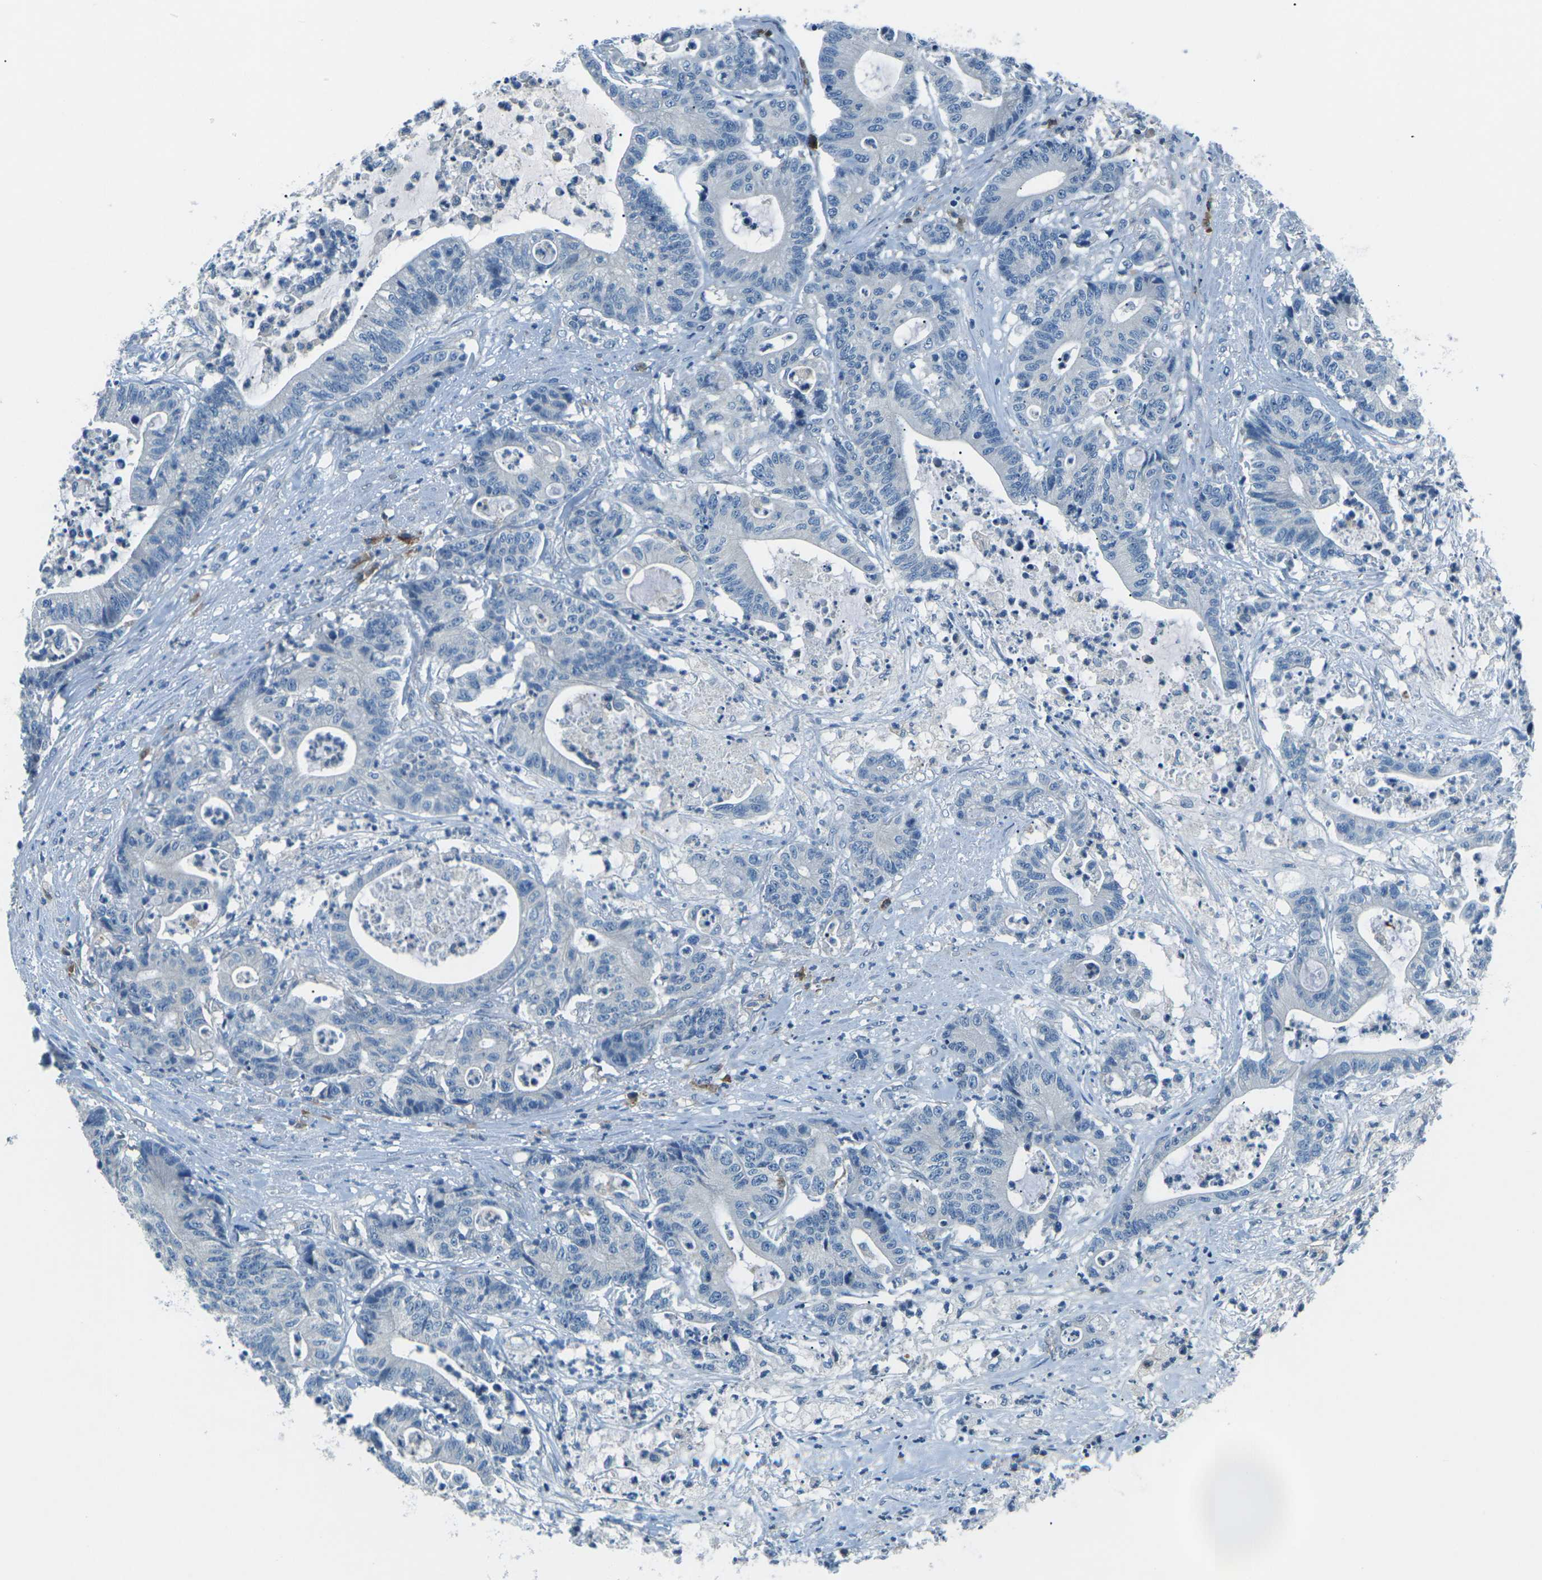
{"staining": {"intensity": "negative", "quantity": "none", "location": "none"}, "tissue": "colorectal cancer", "cell_type": "Tumor cells", "image_type": "cancer", "snomed": [{"axis": "morphology", "description": "Adenocarcinoma, NOS"}, {"axis": "topography", "description": "Colon"}], "caption": "Immunohistochemistry (IHC) of human colorectal adenocarcinoma displays no expression in tumor cells.", "gene": "CD1D", "patient": {"sex": "female", "age": 84}}